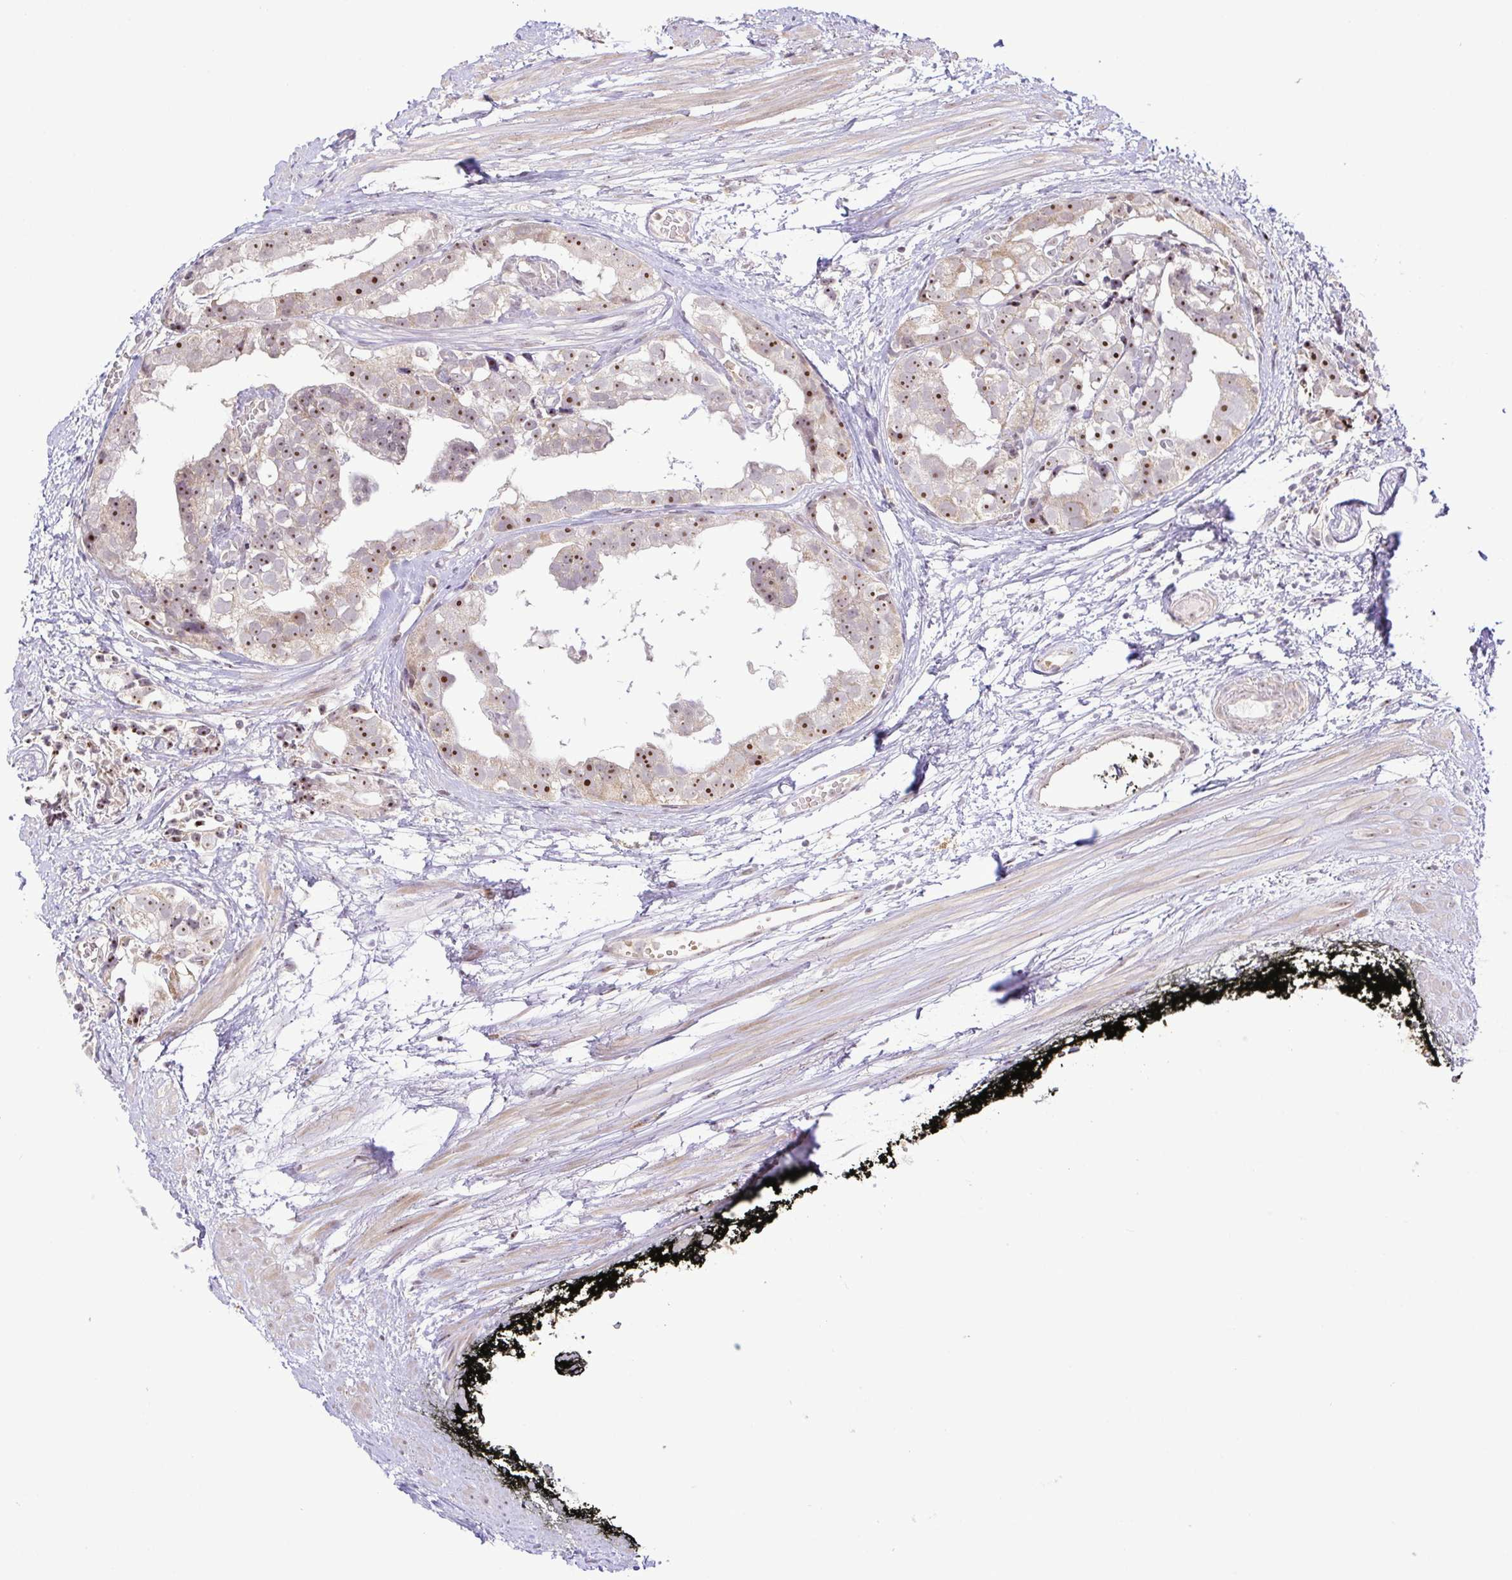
{"staining": {"intensity": "moderate", "quantity": "25%-75%", "location": "nuclear"}, "tissue": "prostate cancer", "cell_type": "Tumor cells", "image_type": "cancer", "snomed": [{"axis": "morphology", "description": "Adenocarcinoma, High grade"}, {"axis": "topography", "description": "Prostate"}], "caption": "Adenocarcinoma (high-grade) (prostate) stained for a protein (brown) shows moderate nuclear positive expression in about 25%-75% of tumor cells.", "gene": "RSL24D1", "patient": {"sex": "male", "age": 71}}